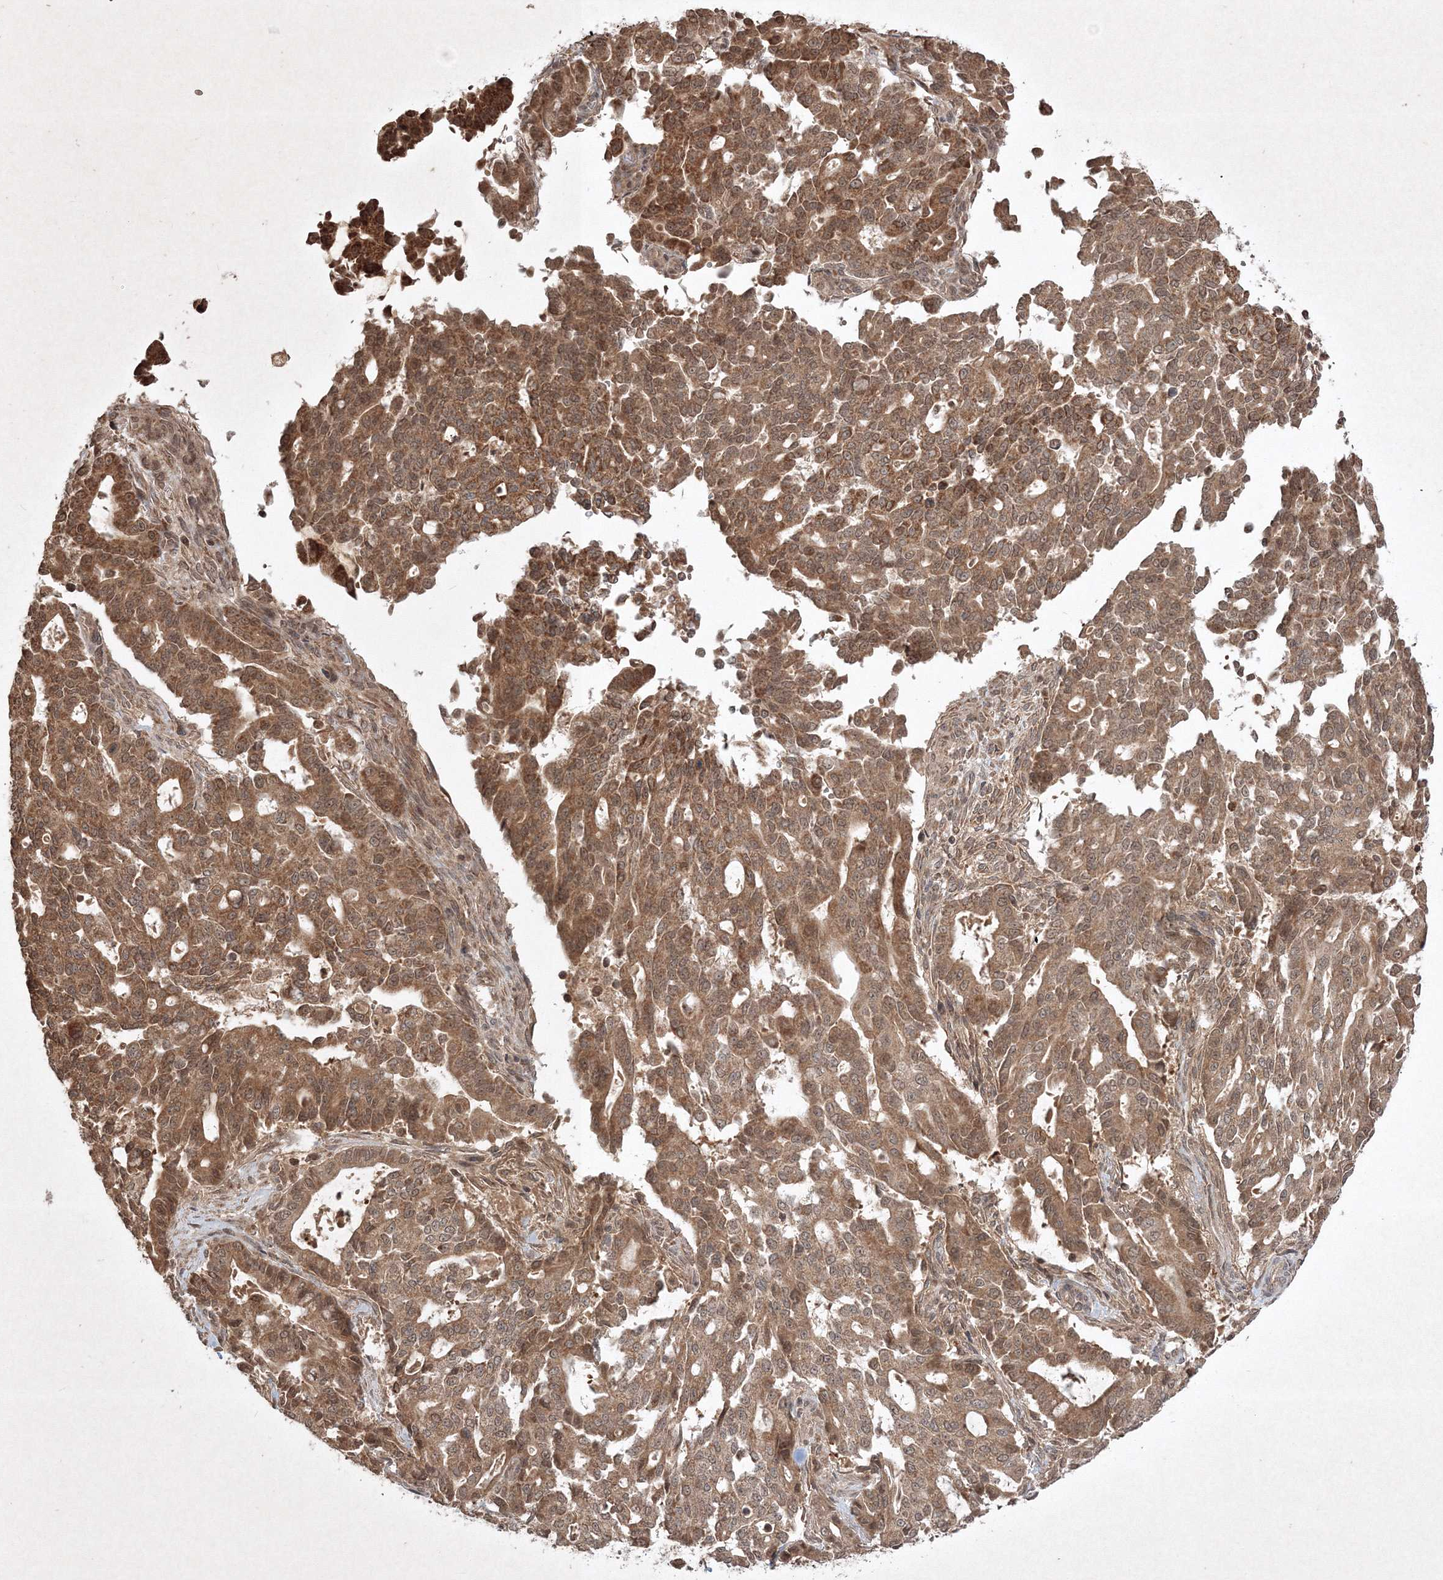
{"staining": {"intensity": "strong", "quantity": ">75%", "location": "cytoplasmic/membranous"}, "tissue": "pancreatic cancer", "cell_type": "Tumor cells", "image_type": "cancer", "snomed": [{"axis": "morphology", "description": "Adenocarcinoma, NOS"}, {"axis": "topography", "description": "Pancreas"}], "caption": "Adenocarcinoma (pancreatic) stained for a protein (brown) exhibits strong cytoplasmic/membranous positive expression in approximately >75% of tumor cells.", "gene": "PLTP", "patient": {"sex": "male", "age": 63}}